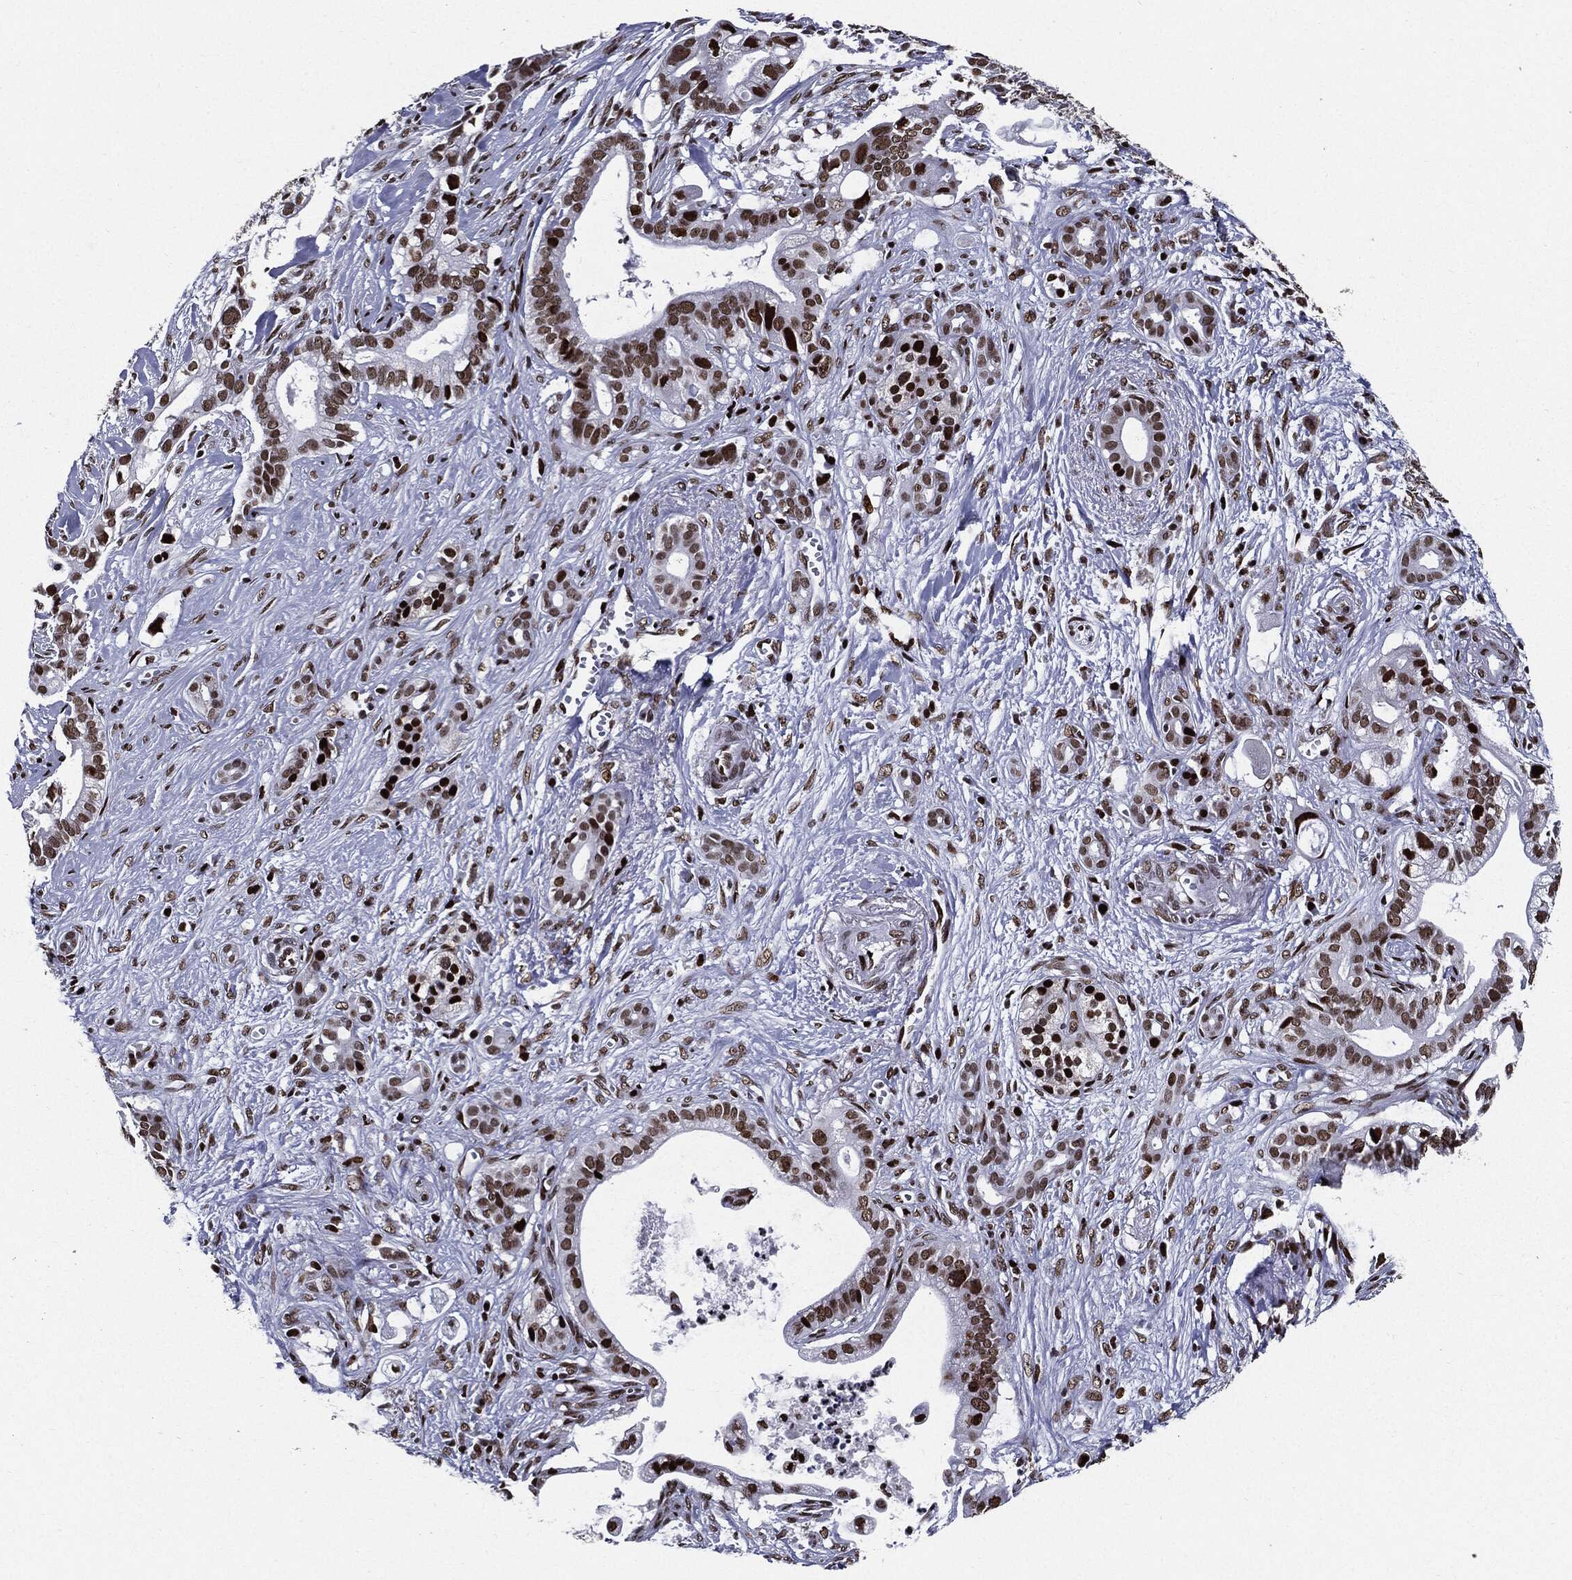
{"staining": {"intensity": "strong", "quantity": ">75%", "location": "nuclear"}, "tissue": "pancreatic cancer", "cell_type": "Tumor cells", "image_type": "cancer", "snomed": [{"axis": "morphology", "description": "Adenocarcinoma, NOS"}, {"axis": "topography", "description": "Pancreas"}], "caption": "A histopathology image of human pancreatic cancer stained for a protein shows strong nuclear brown staining in tumor cells.", "gene": "ZFP91", "patient": {"sex": "male", "age": 61}}